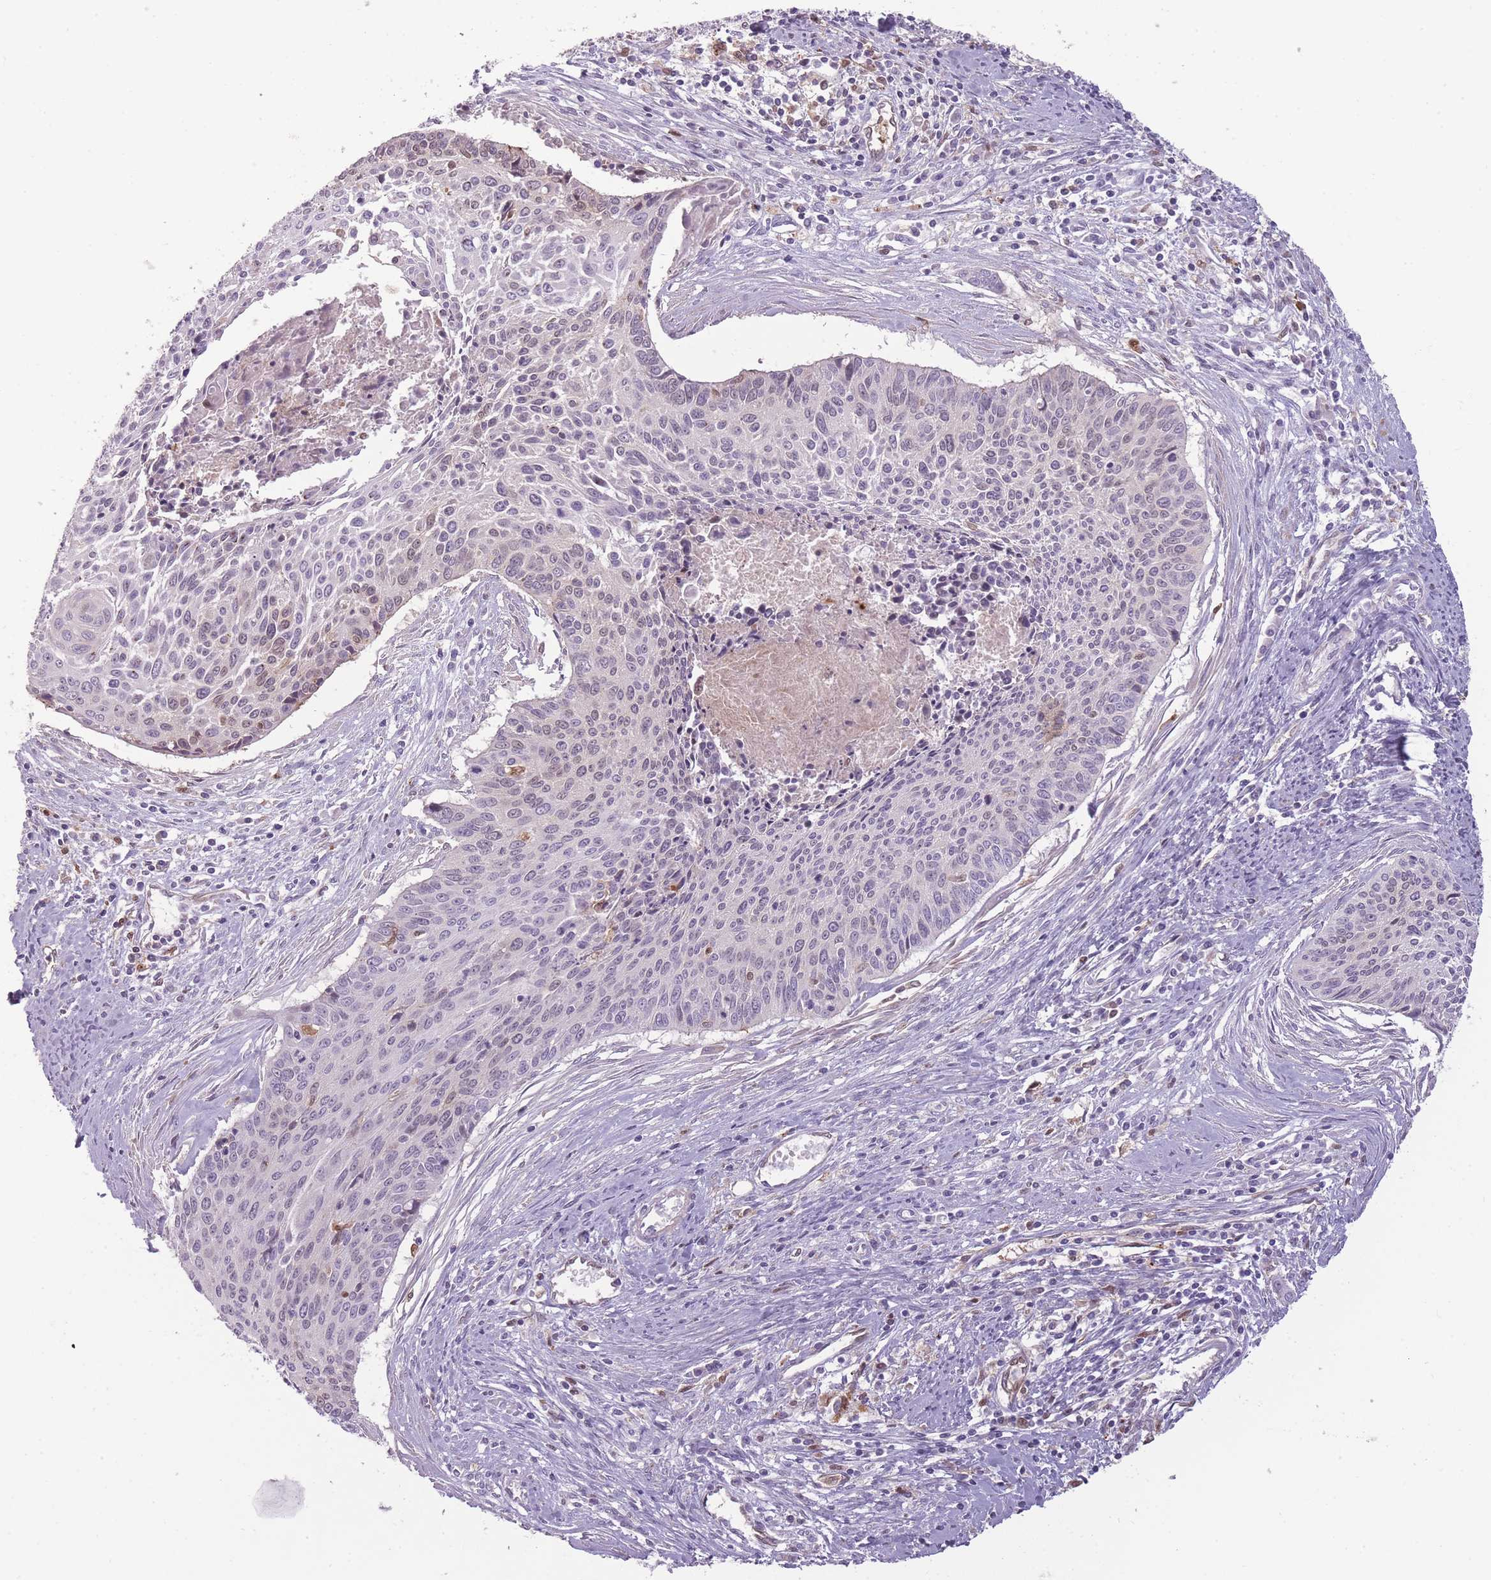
{"staining": {"intensity": "weak", "quantity": "<25%", "location": "nuclear"}, "tissue": "cervical cancer", "cell_type": "Tumor cells", "image_type": "cancer", "snomed": [{"axis": "morphology", "description": "Squamous cell carcinoma, NOS"}, {"axis": "topography", "description": "Cervix"}], "caption": "This is an immunohistochemistry (IHC) image of cervical cancer. There is no staining in tumor cells.", "gene": "LGALS9", "patient": {"sex": "female", "age": 55}}